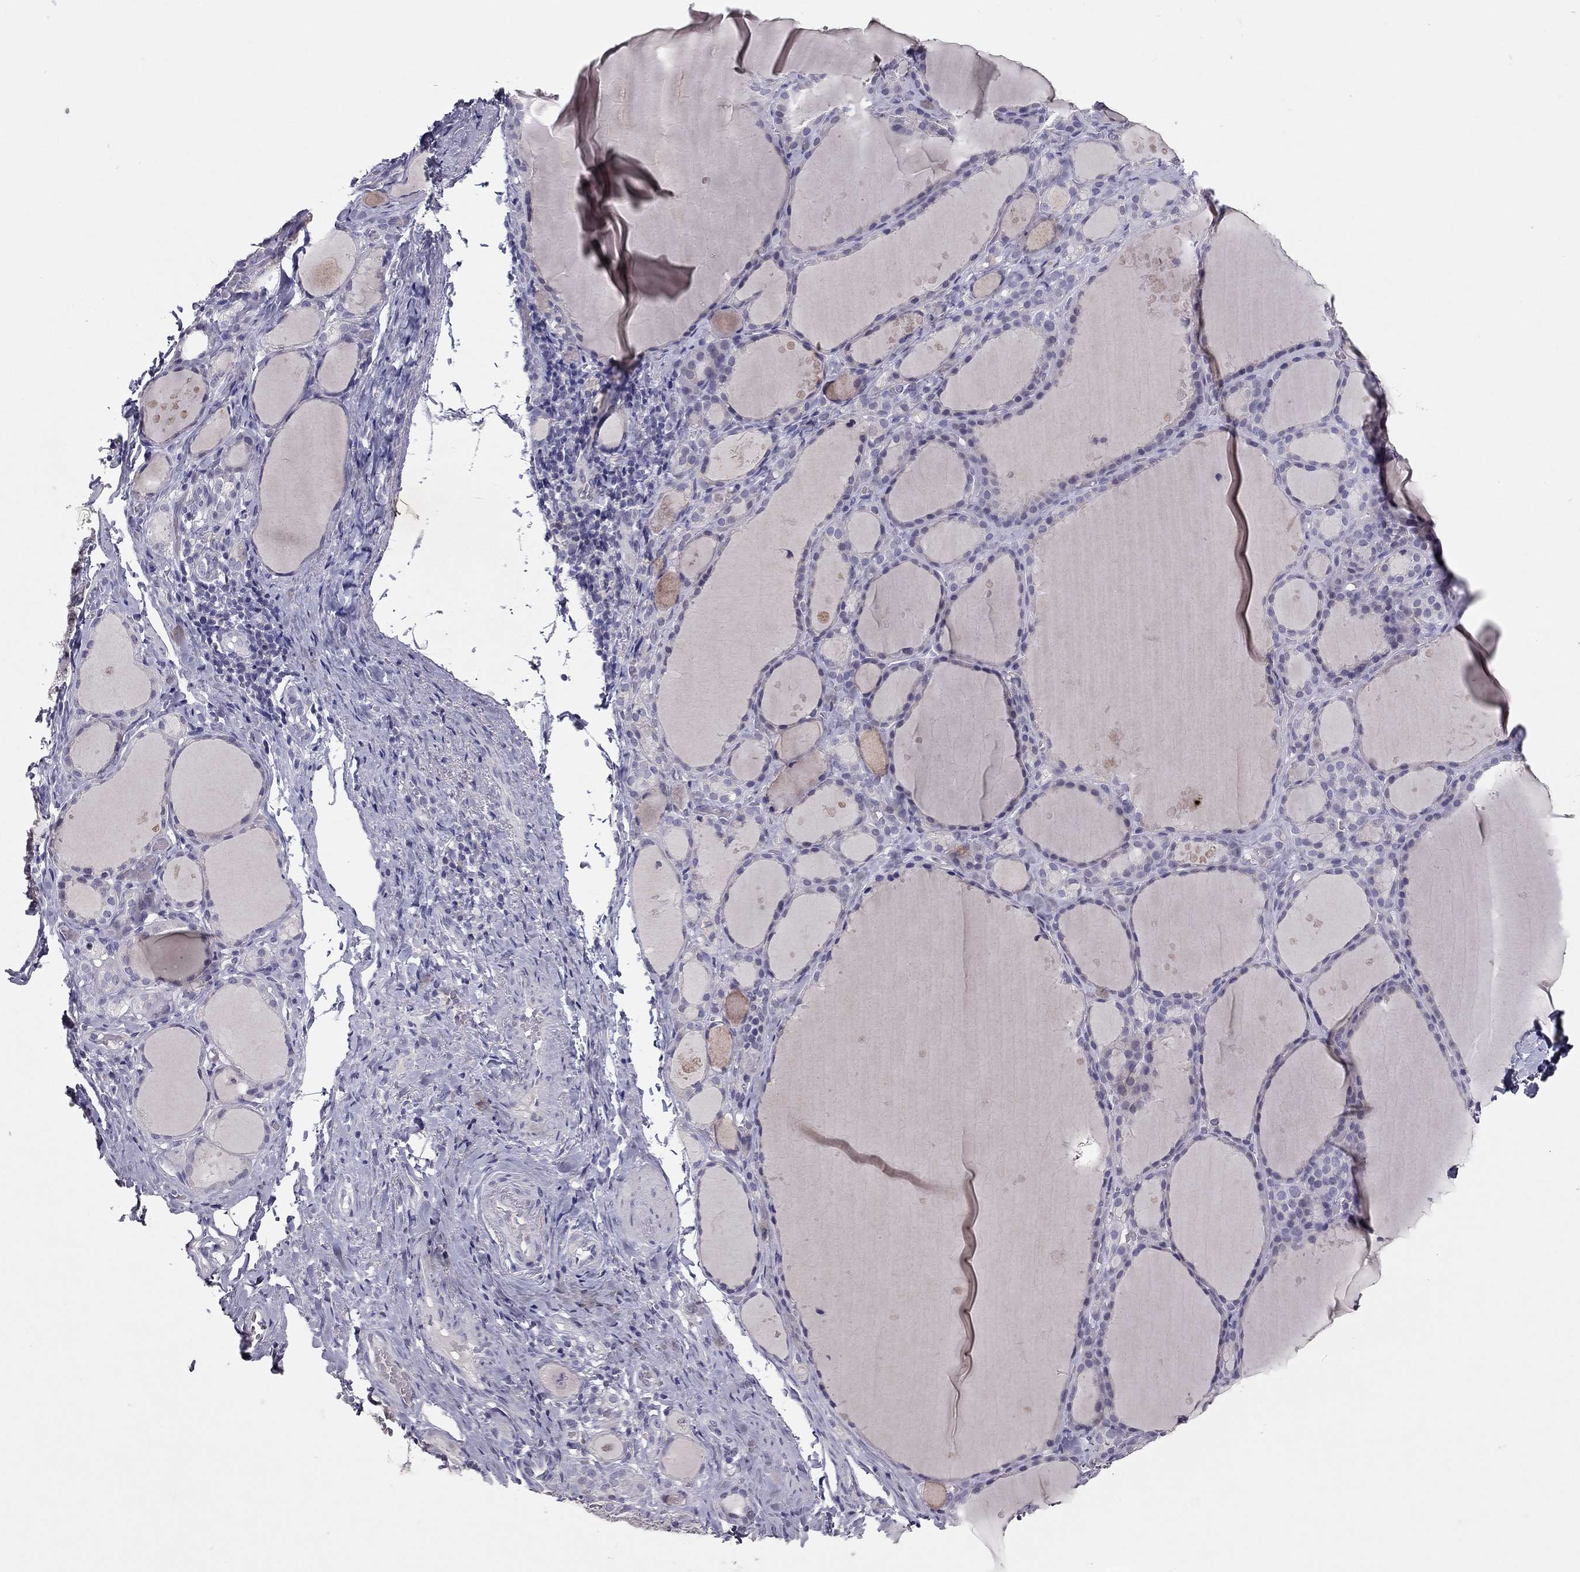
{"staining": {"intensity": "negative", "quantity": "none", "location": "none"}, "tissue": "thyroid gland", "cell_type": "Glandular cells", "image_type": "normal", "snomed": [{"axis": "morphology", "description": "Normal tissue, NOS"}, {"axis": "topography", "description": "Thyroid gland"}], "caption": "Thyroid gland stained for a protein using IHC shows no expression glandular cells.", "gene": "ADORA2A", "patient": {"sex": "male", "age": 68}}